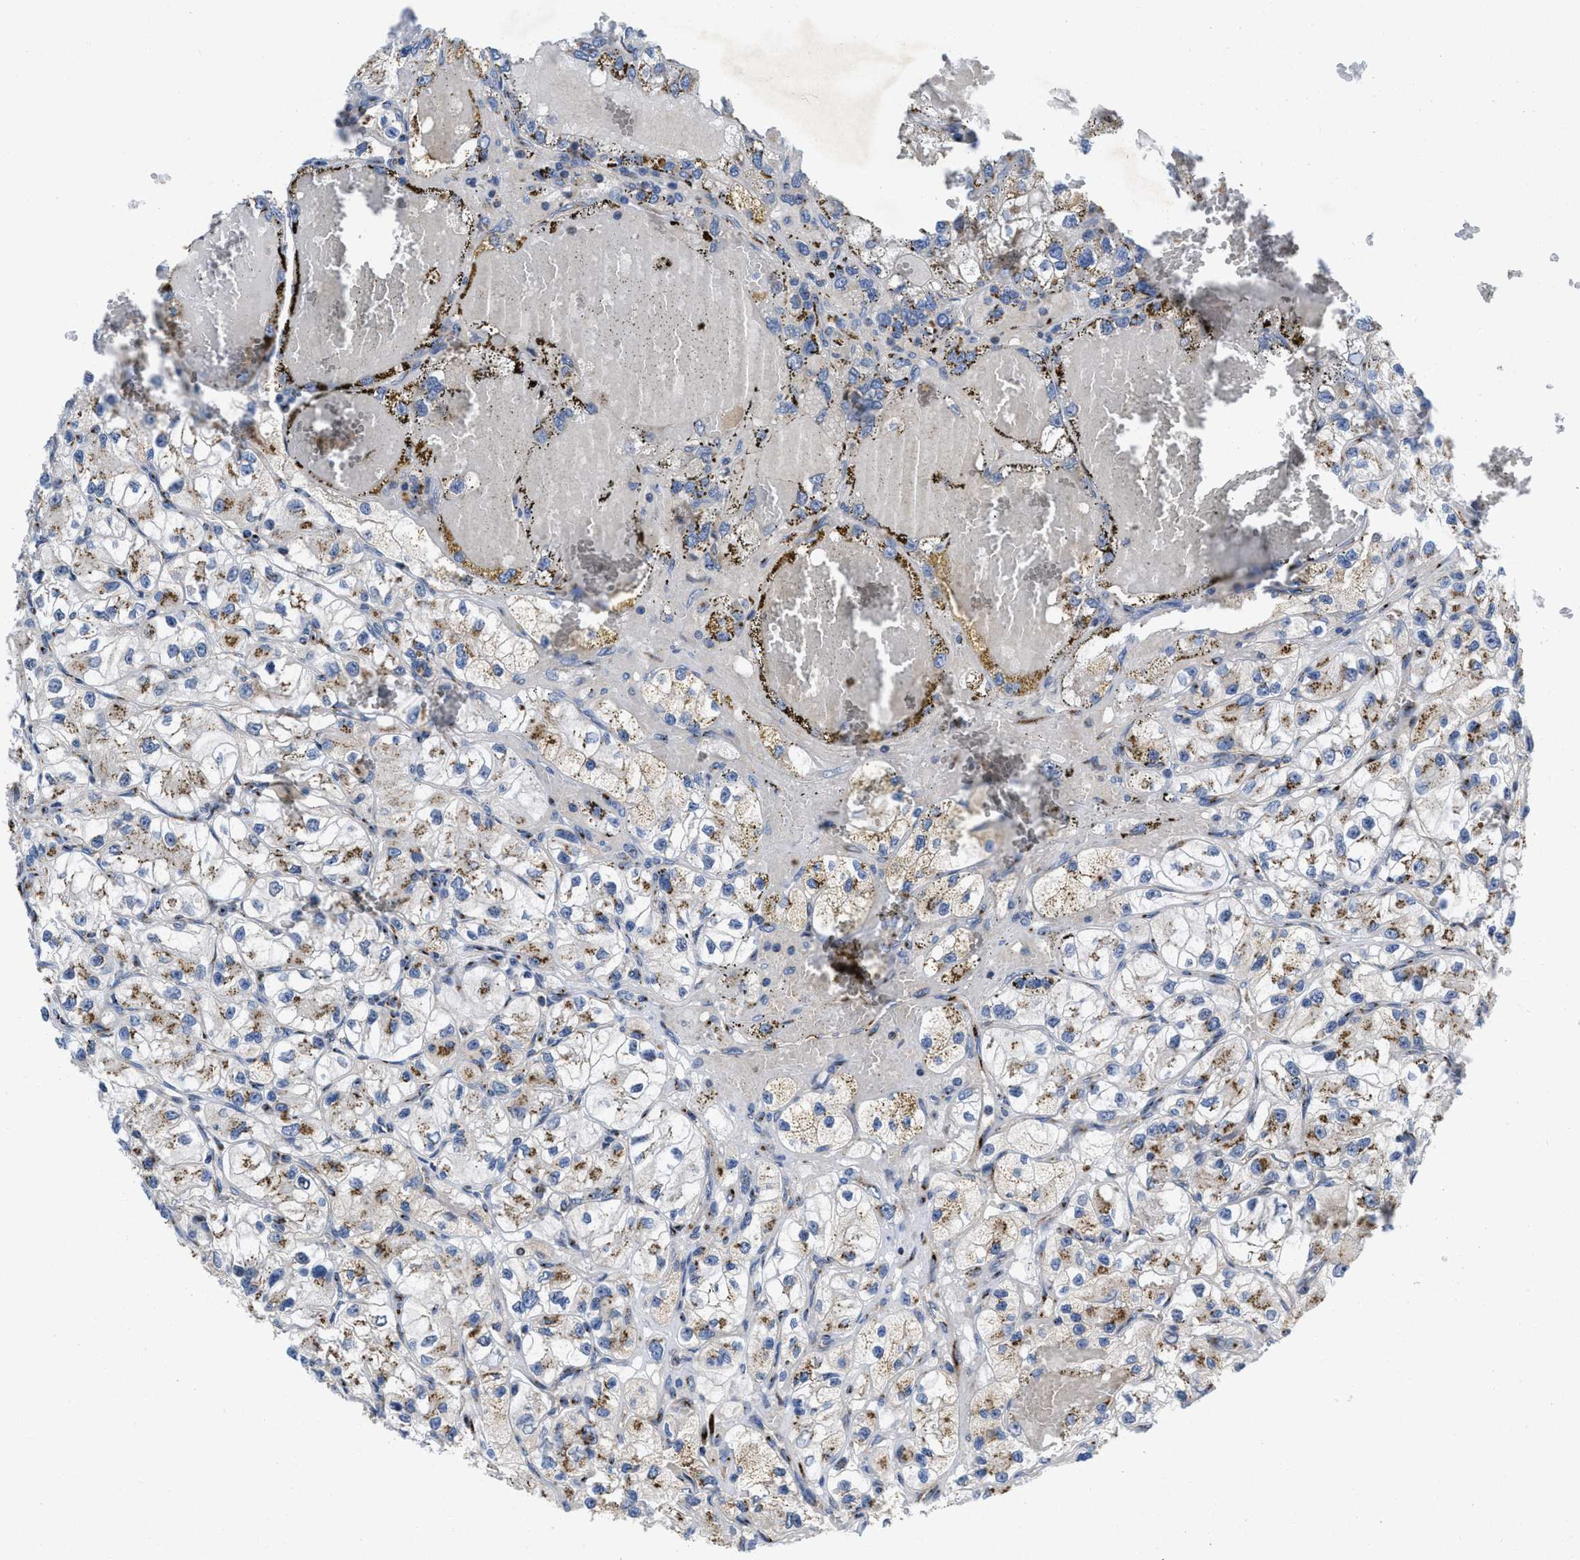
{"staining": {"intensity": "moderate", "quantity": "25%-75%", "location": "cytoplasmic/membranous"}, "tissue": "renal cancer", "cell_type": "Tumor cells", "image_type": "cancer", "snomed": [{"axis": "morphology", "description": "Adenocarcinoma, NOS"}, {"axis": "topography", "description": "Kidney"}], "caption": "Renal cancer (adenocarcinoma) was stained to show a protein in brown. There is medium levels of moderate cytoplasmic/membranous positivity in about 25%-75% of tumor cells.", "gene": "ZNF70", "patient": {"sex": "female", "age": 57}}